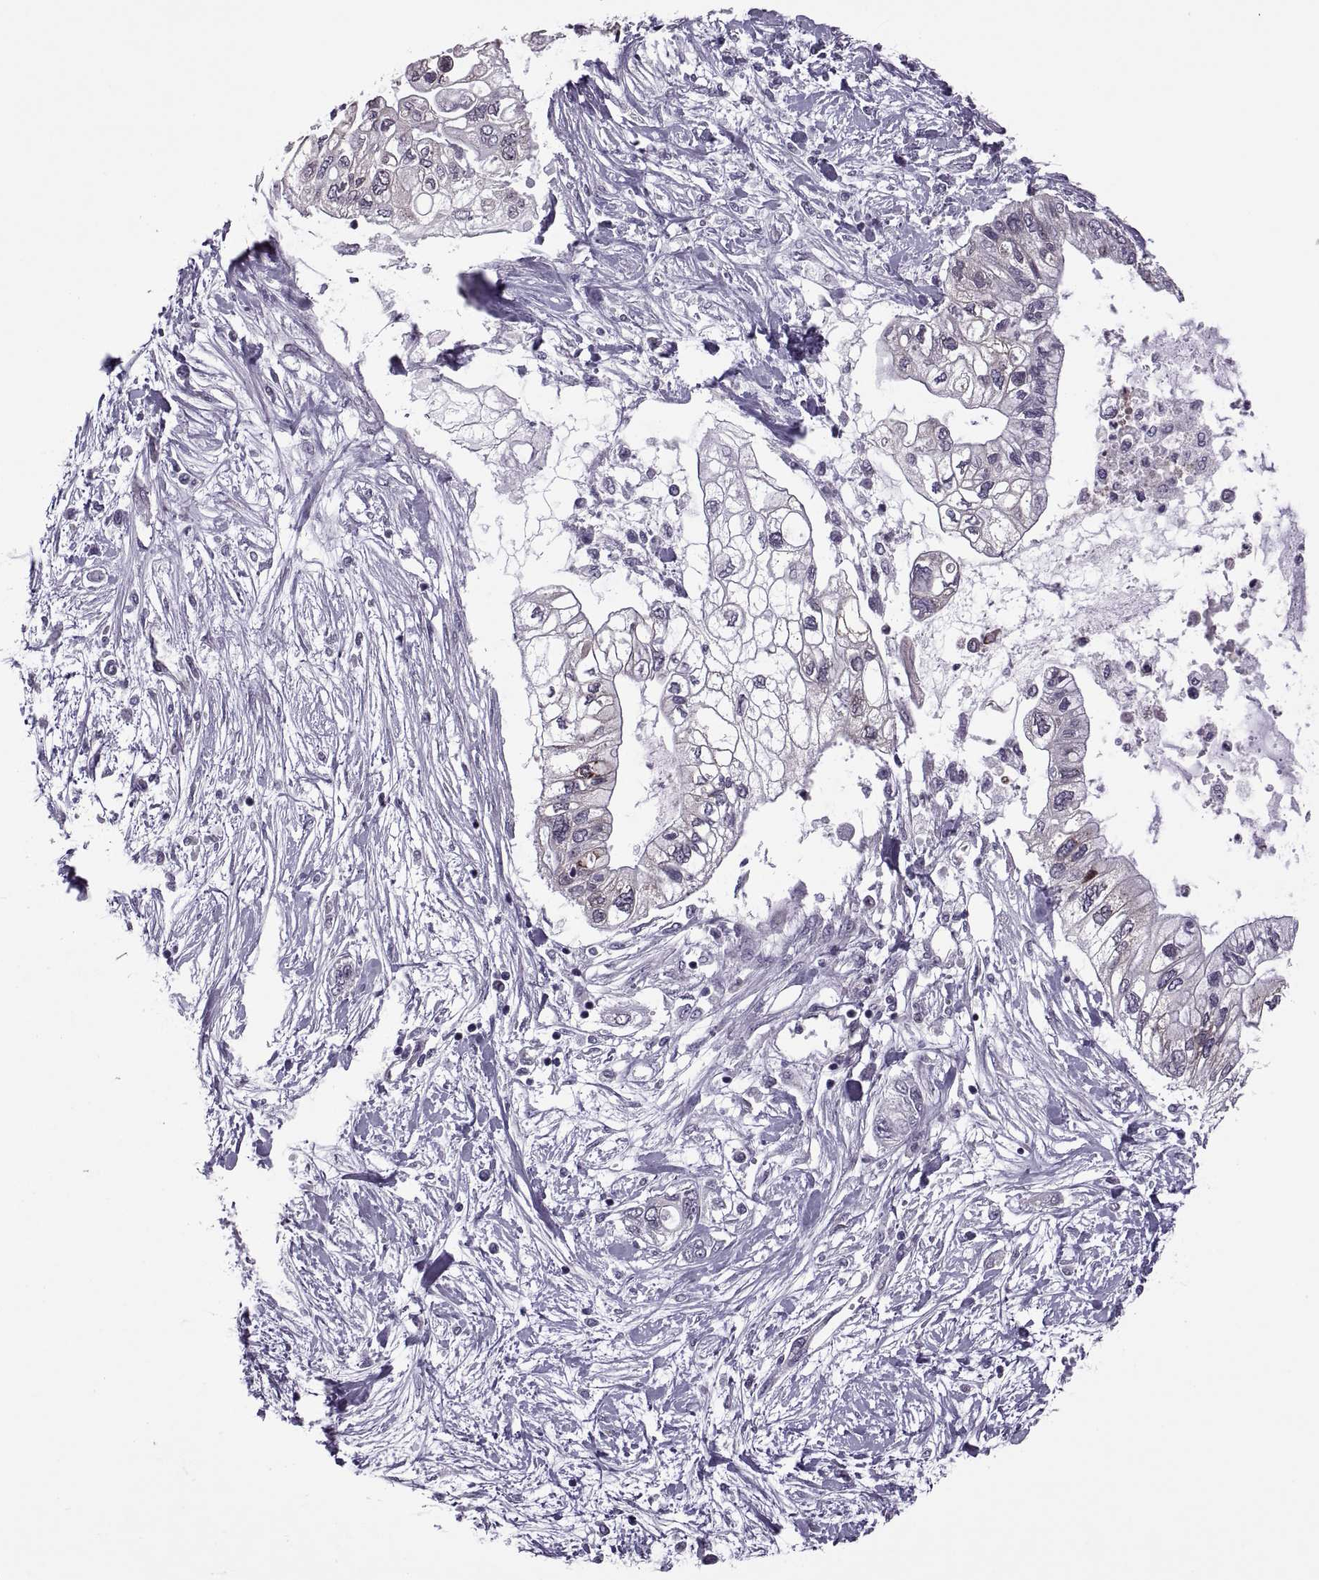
{"staining": {"intensity": "negative", "quantity": "none", "location": "none"}, "tissue": "pancreatic cancer", "cell_type": "Tumor cells", "image_type": "cancer", "snomed": [{"axis": "morphology", "description": "Adenocarcinoma, NOS"}, {"axis": "topography", "description": "Pancreas"}], "caption": "Pancreatic cancer (adenocarcinoma) stained for a protein using IHC shows no expression tumor cells.", "gene": "PABPC1", "patient": {"sex": "female", "age": 77}}